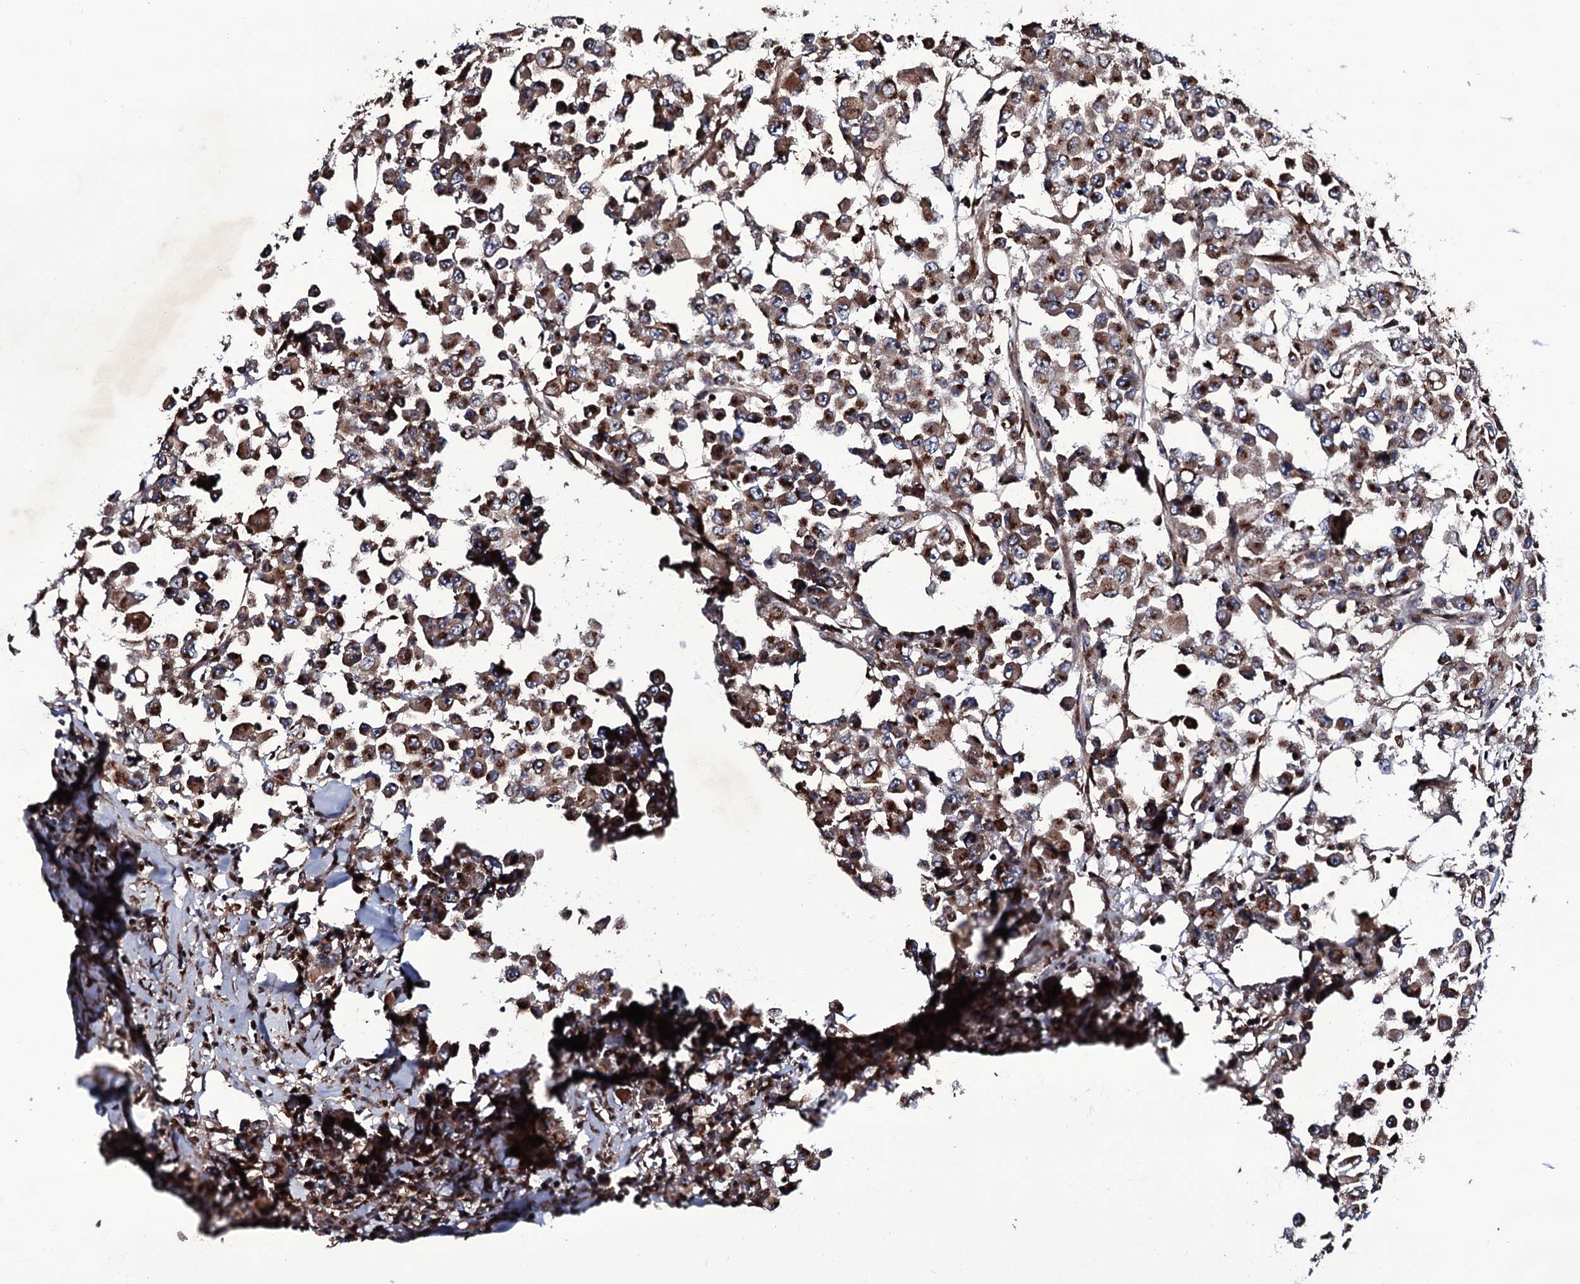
{"staining": {"intensity": "moderate", "quantity": ">75%", "location": "cytoplasmic/membranous"}, "tissue": "colorectal cancer", "cell_type": "Tumor cells", "image_type": "cancer", "snomed": [{"axis": "morphology", "description": "Adenocarcinoma, NOS"}, {"axis": "topography", "description": "Colon"}], "caption": "This photomicrograph exhibits IHC staining of human colorectal adenocarcinoma, with medium moderate cytoplasmic/membranous positivity in about >75% of tumor cells.", "gene": "PLET1", "patient": {"sex": "male", "age": 51}}